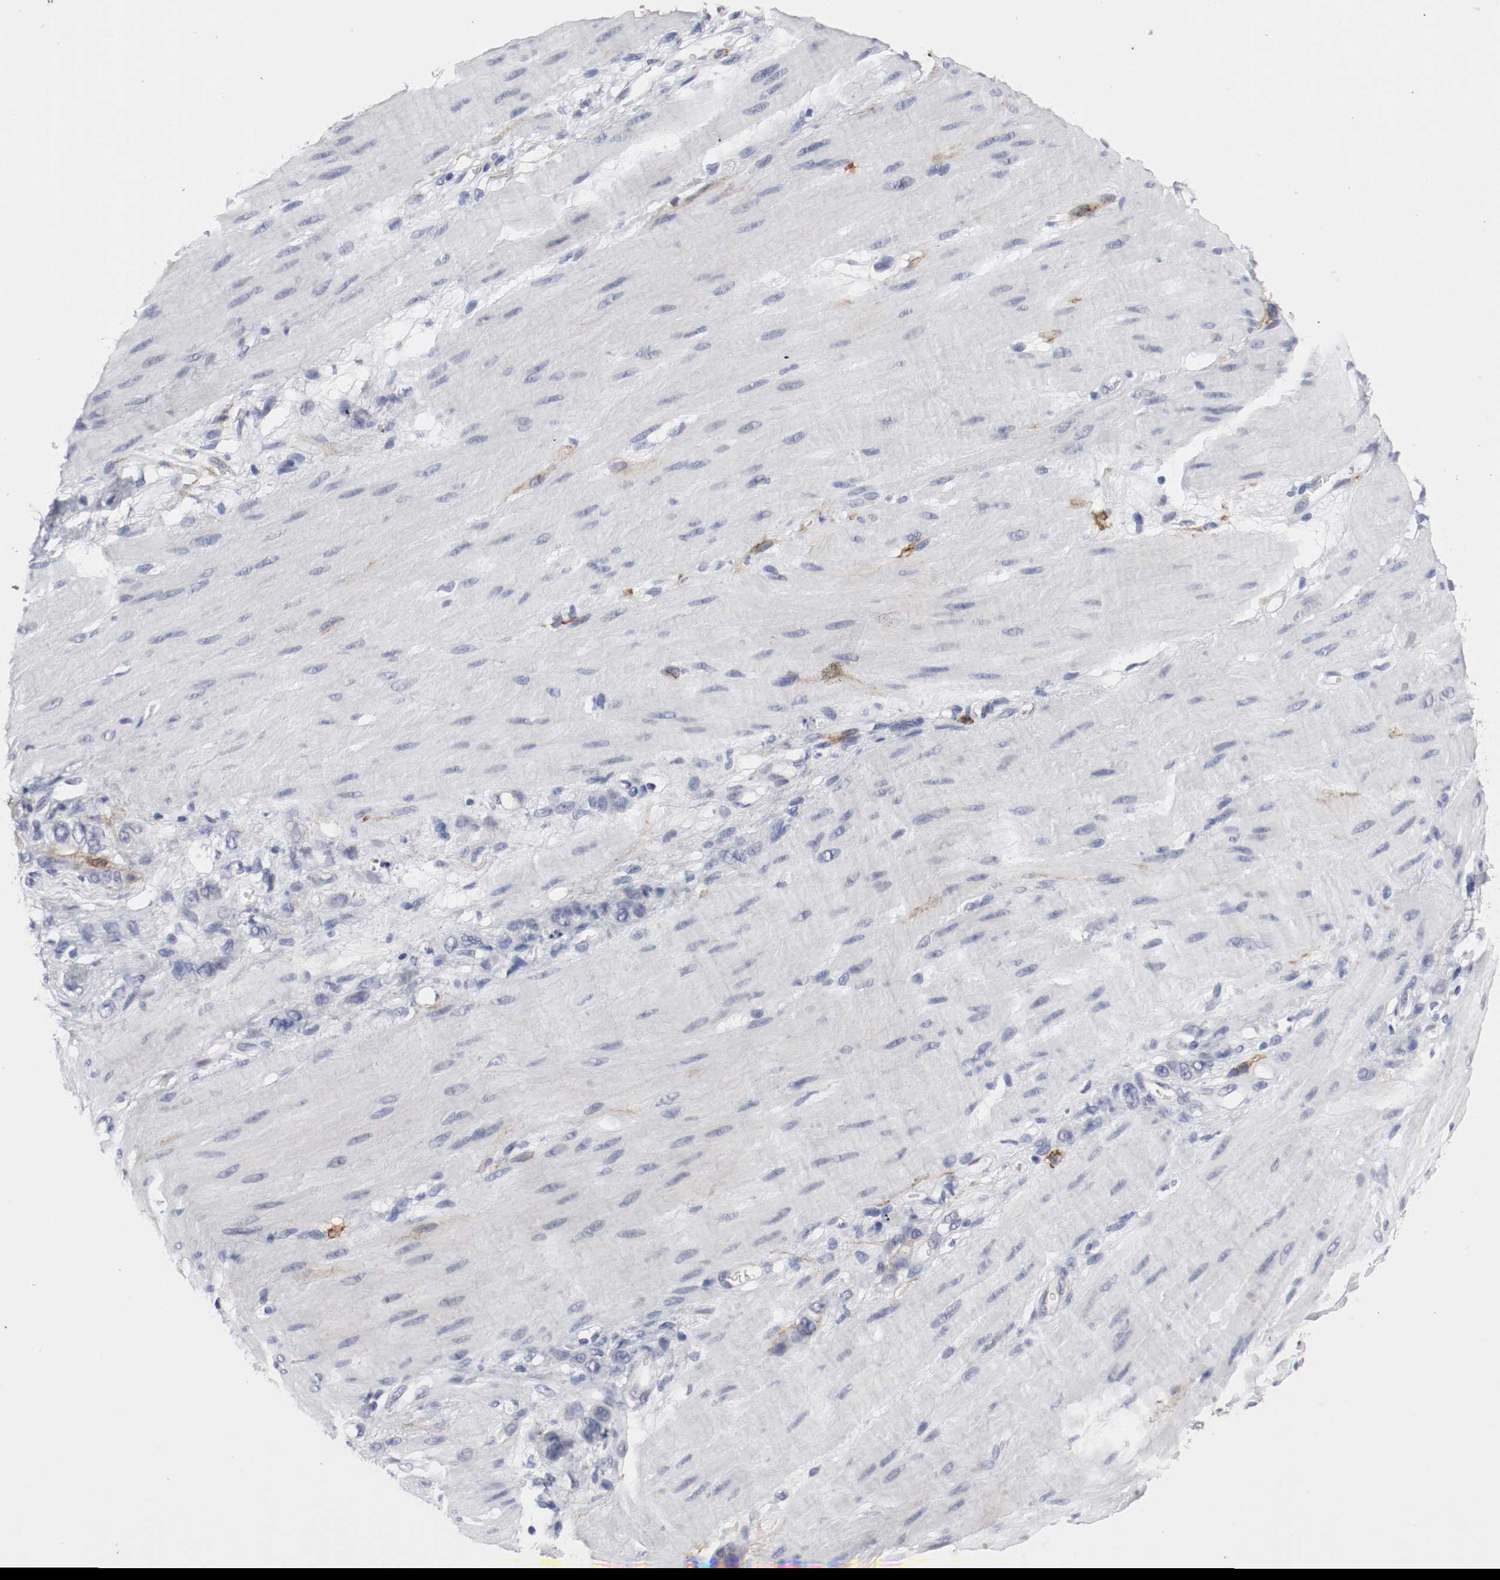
{"staining": {"intensity": "negative", "quantity": "none", "location": "none"}, "tissue": "stomach cancer", "cell_type": "Tumor cells", "image_type": "cancer", "snomed": [{"axis": "morphology", "description": "Adenocarcinoma, NOS"}, {"axis": "topography", "description": "Stomach"}], "caption": "Micrograph shows no significant protein expression in tumor cells of stomach cancer (adenocarcinoma).", "gene": "KIT", "patient": {"sex": "male", "age": 82}}